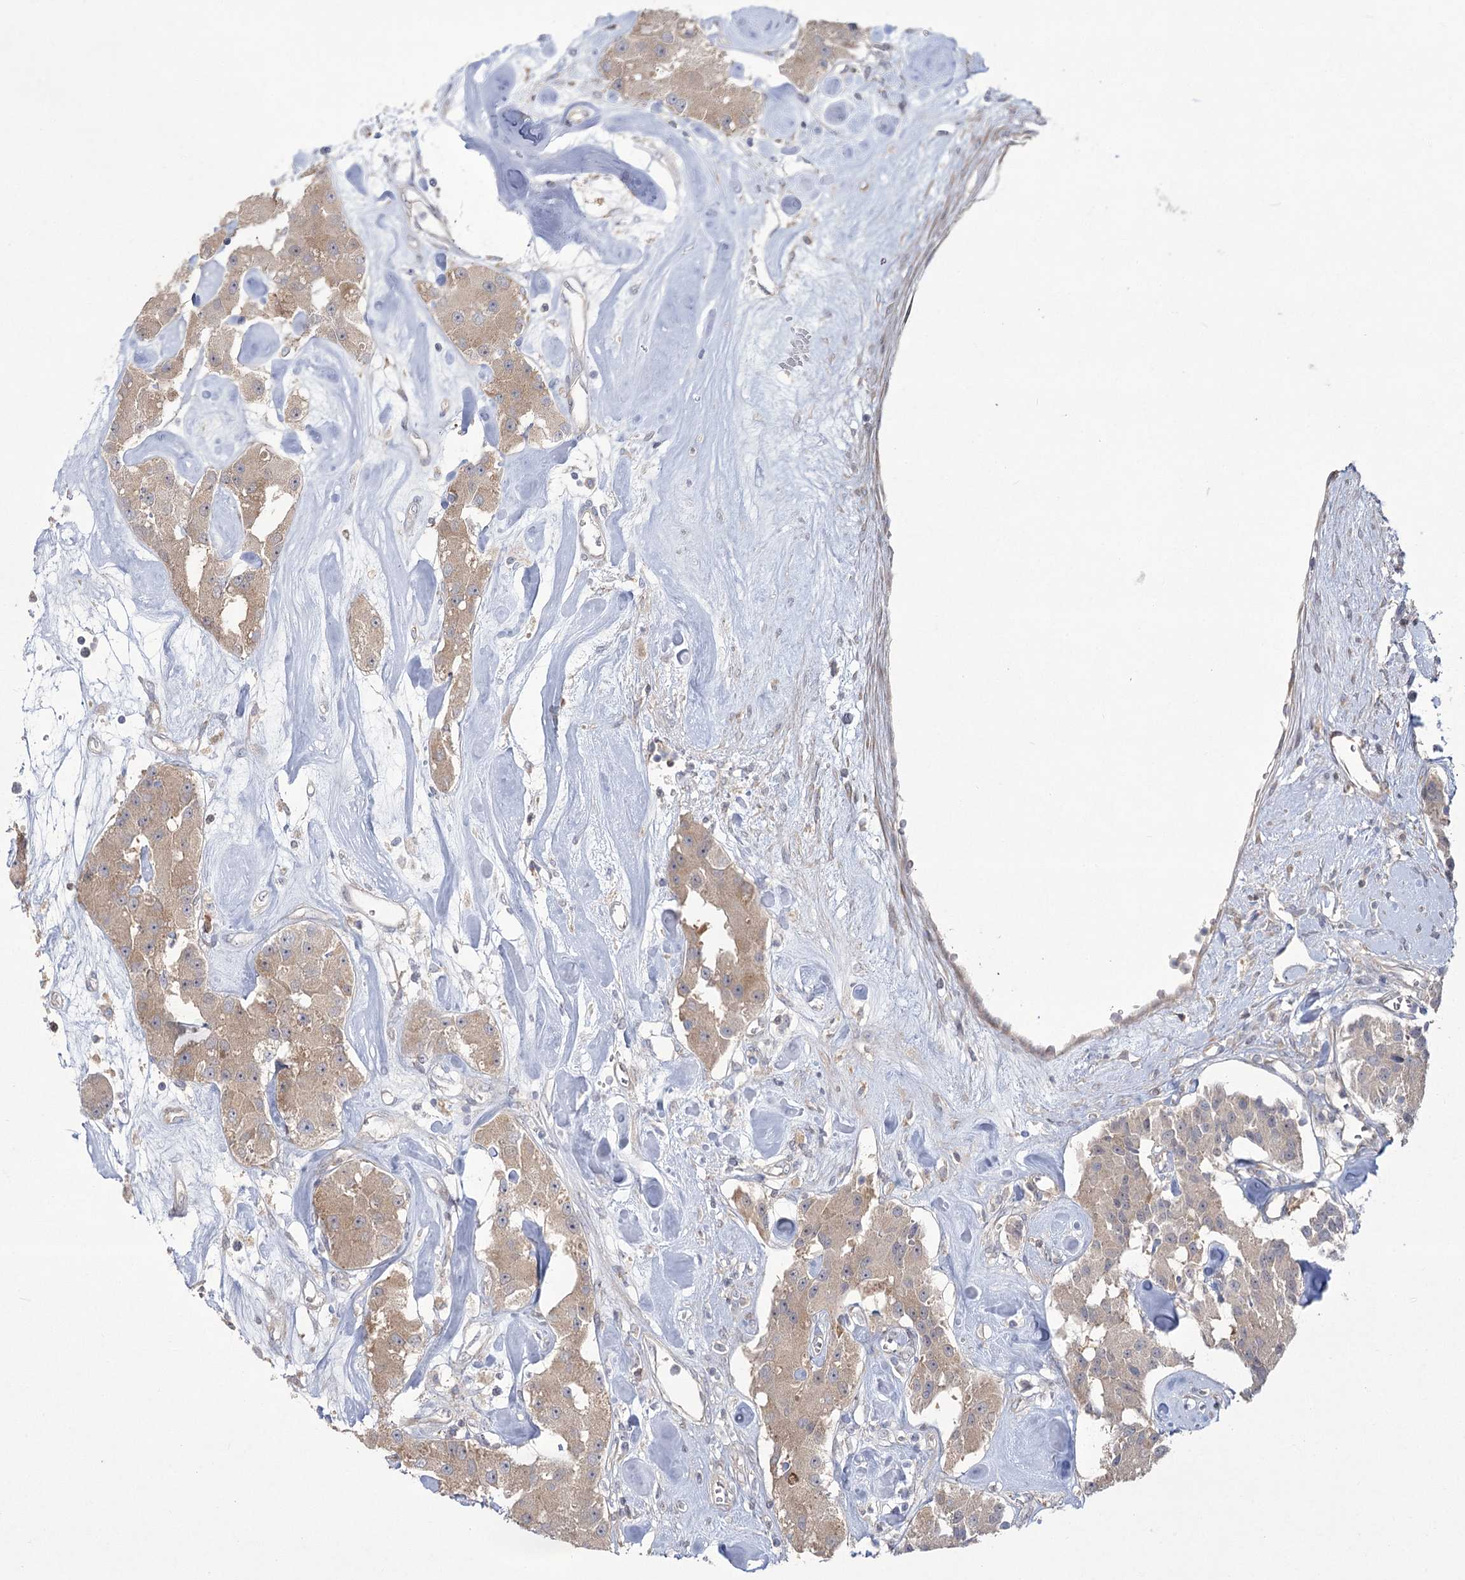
{"staining": {"intensity": "weak", "quantity": ">75%", "location": "cytoplasmic/membranous"}, "tissue": "carcinoid", "cell_type": "Tumor cells", "image_type": "cancer", "snomed": [{"axis": "morphology", "description": "Carcinoid, malignant, NOS"}, {"axis": "topography", "description": "Pancreas"}], "caption": "DAB (3,3'-diaminobenzidine) immunohistochemical staining of human carcinoid (malignant) shows weak cytoplasmic/membranous protein expression in approximately >75% of tumor cells.", "gene": "CAMTA1", "patient": {"sex": "male", "age": 41}}